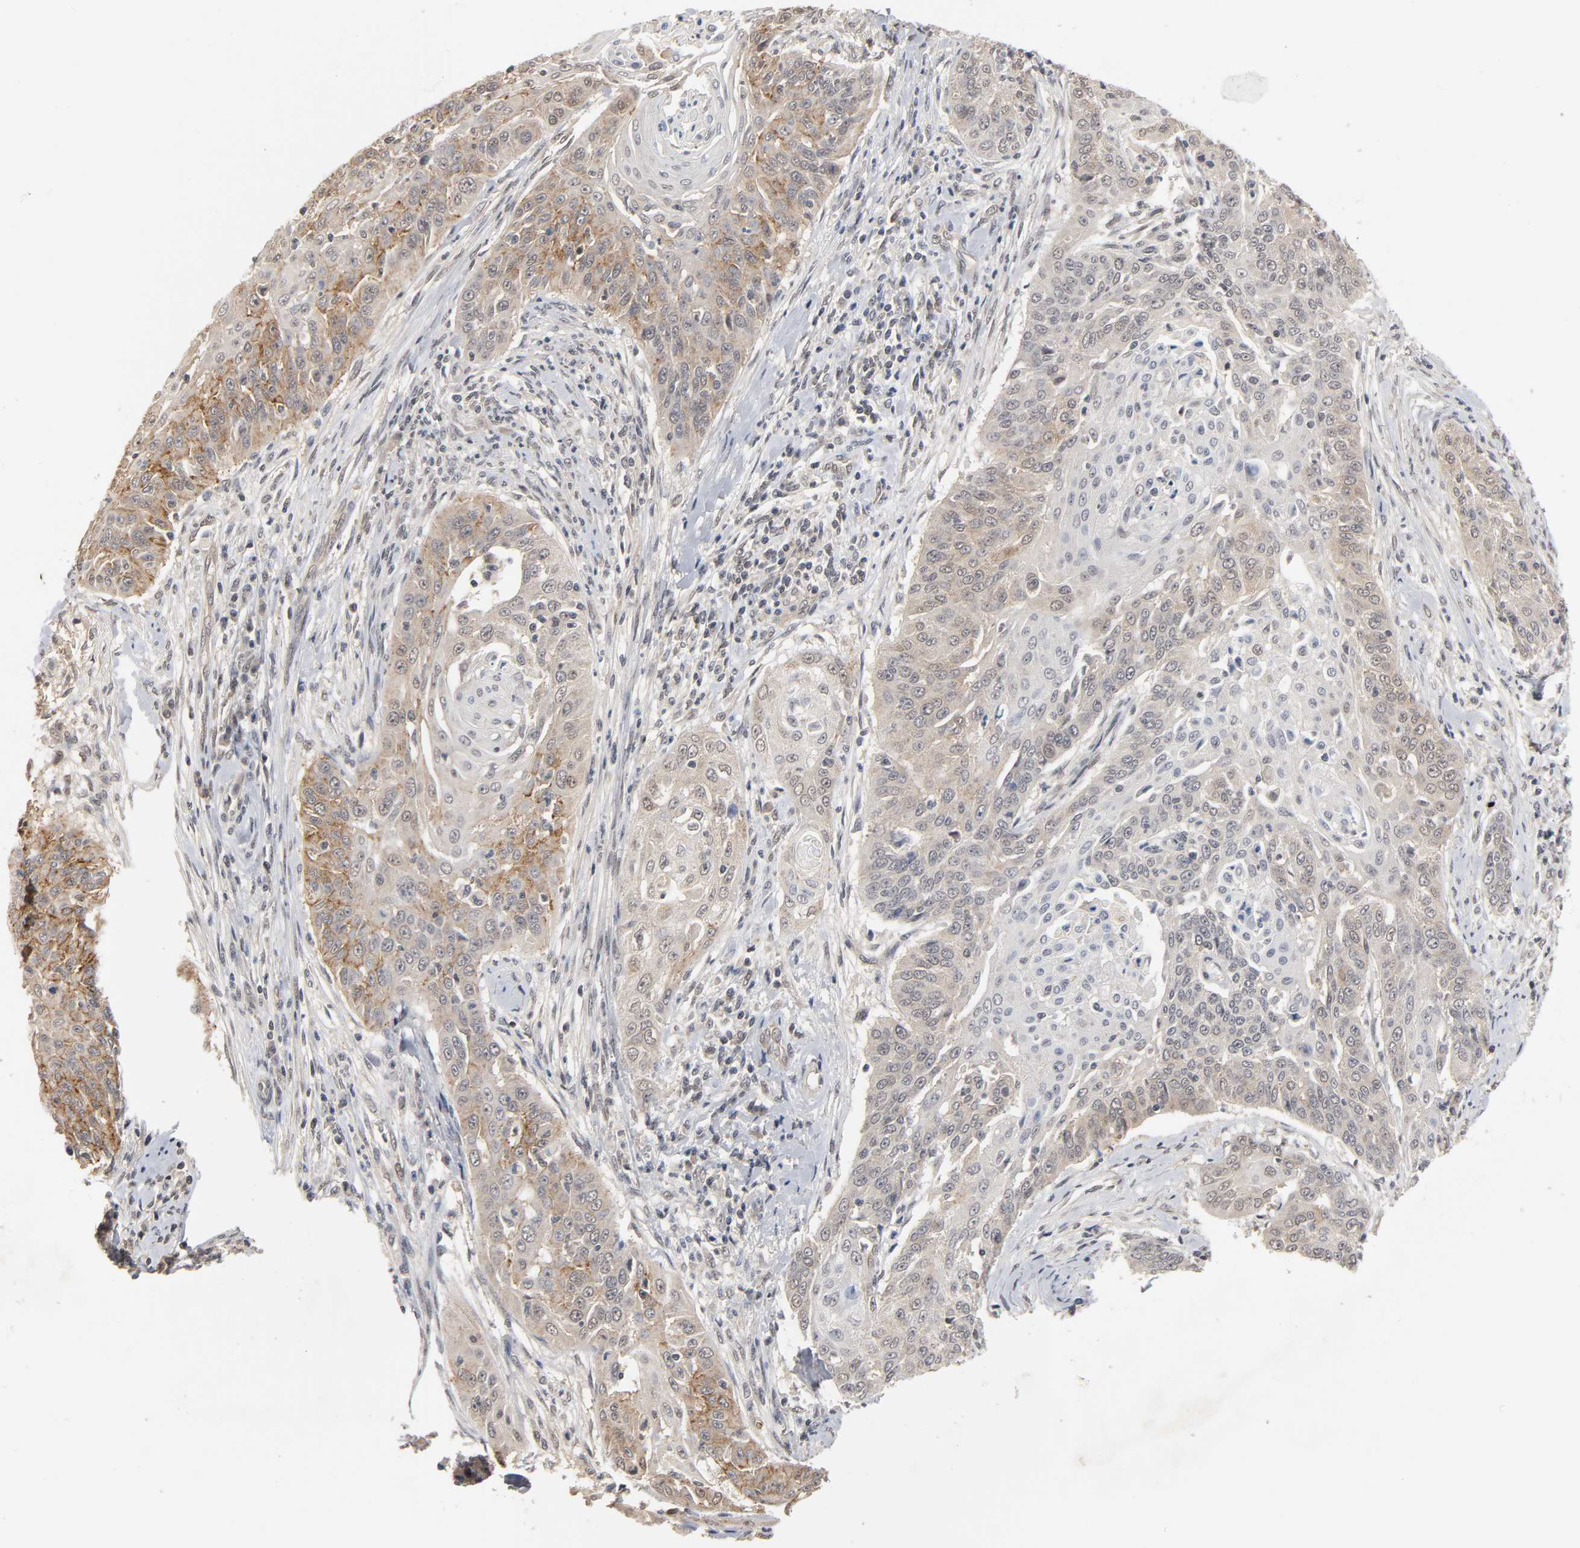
{"staining": {"intensity": "moderate", "quantity": "25%-75%", "location": "cytoplasmic/membranous"}, "tissue": "cervical cancer", "cell_type": "Tumor cells", "image_type": "cancer", "snomed": [{"axis": "morphology", "description": "Squamous cell carcinoma, NOS"}, {"axis": "topography", "description": "Cervix"}], "caption": "Immunohistochemistry histopathology image of neoplastic tissue: human squamous cell carcinoma (cervical) stained using immunohistochemistry reveals medium levels of moderate protein expression localized specifically in the cytoplasmic/membranous of tumor cells, appearing as a cytoplasmic/membranous brown color.", "gene": "HTR1E", "patient": {"sex": "female", "age": 33}}